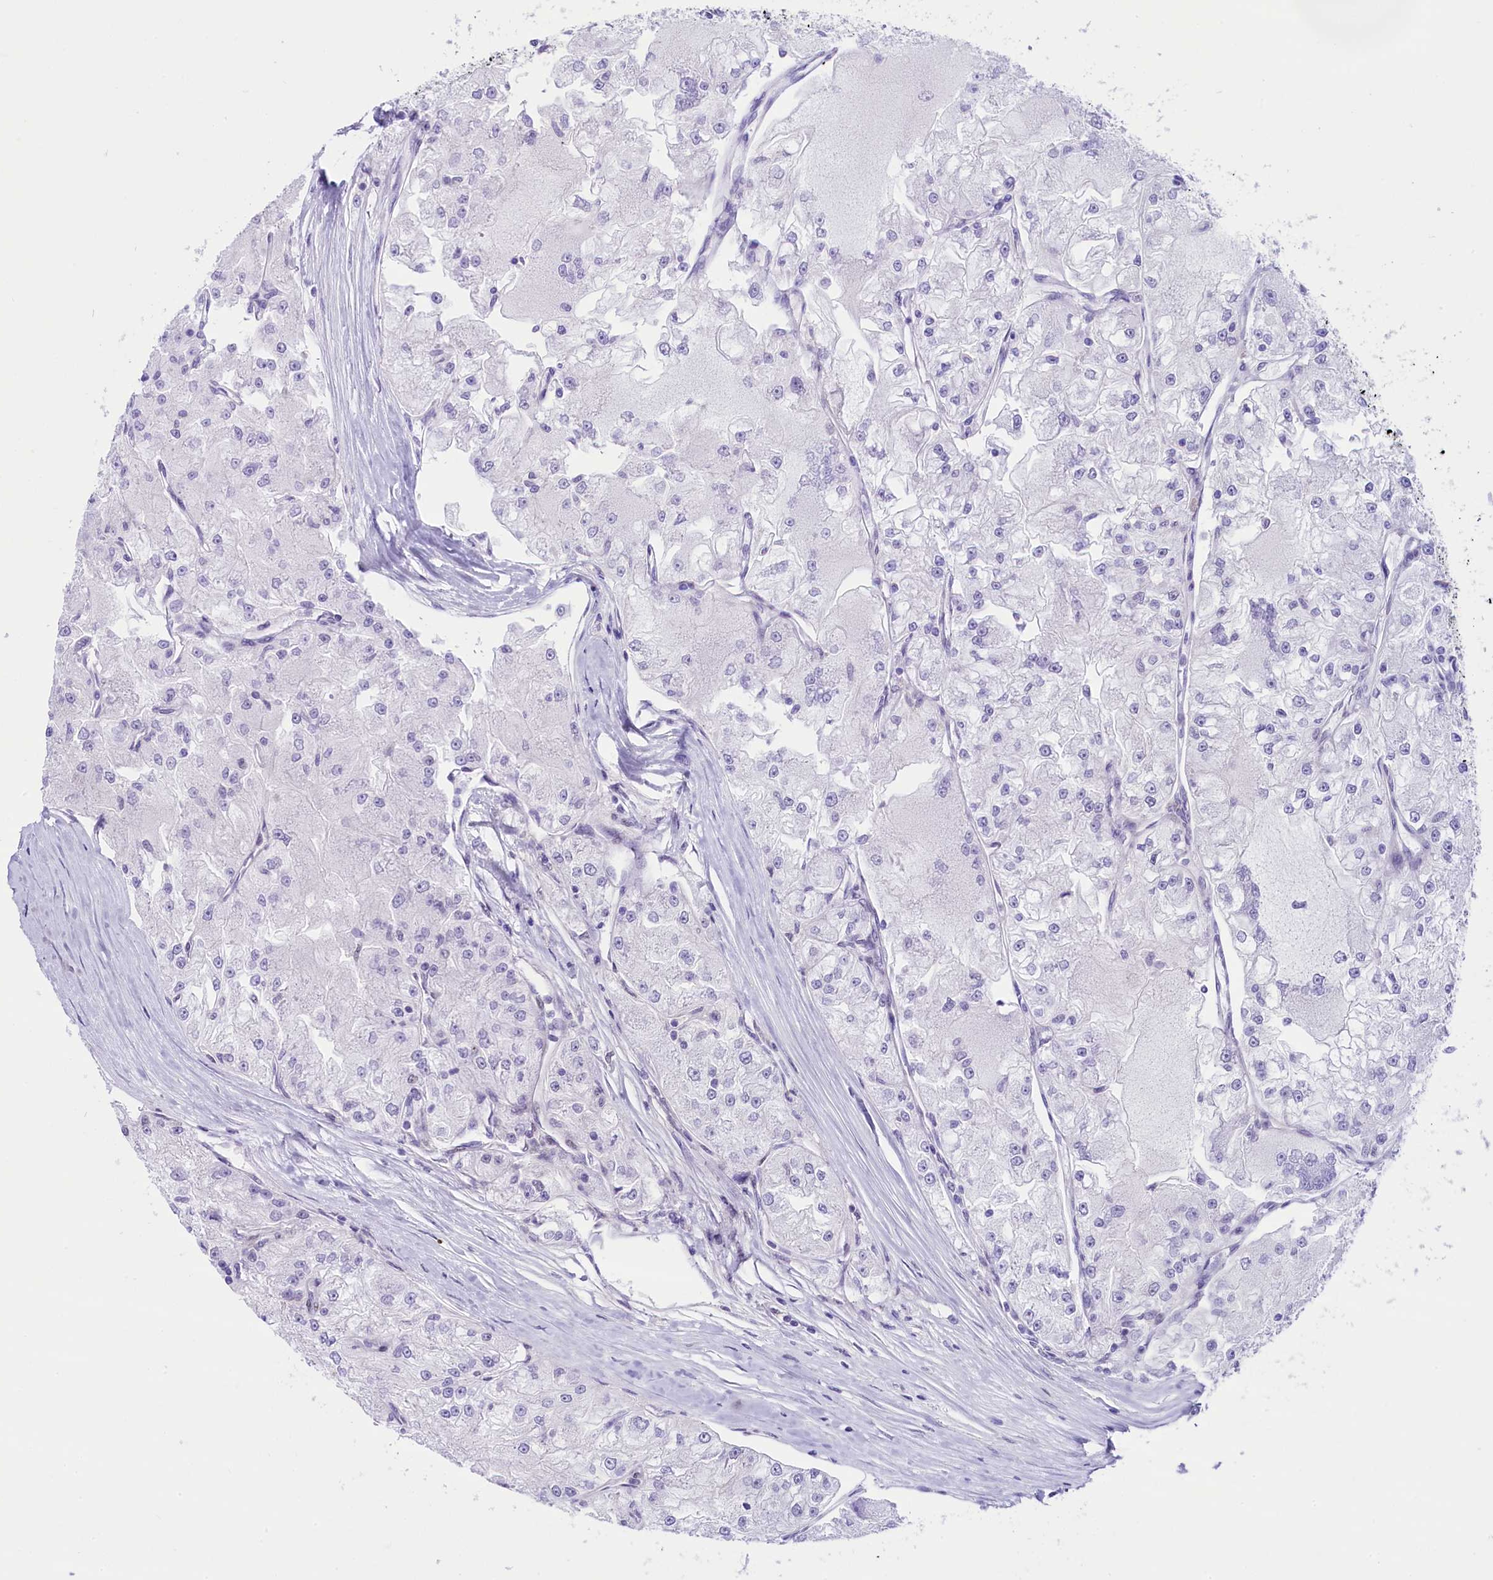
{"staining": {"intensity": "negative", "quantity": "none", "location": "none"}, "tissue": "renal cancer", "cell_type": "Tumor cells", "image_type": "cancer", "snomed": [{"axis": "morphology", "description": "Adenocarcinoma, NOS"}, {"axis": "topography", "description": "Kidney"}], "caption": "High power microscopy photomicrograph of an immunohistochemistry (IHC) image of renal cancer, revealing no significant staining in tumor cells.", "gene": "RPS6KB1", "patient": {"sex": "female", "age": 72}}